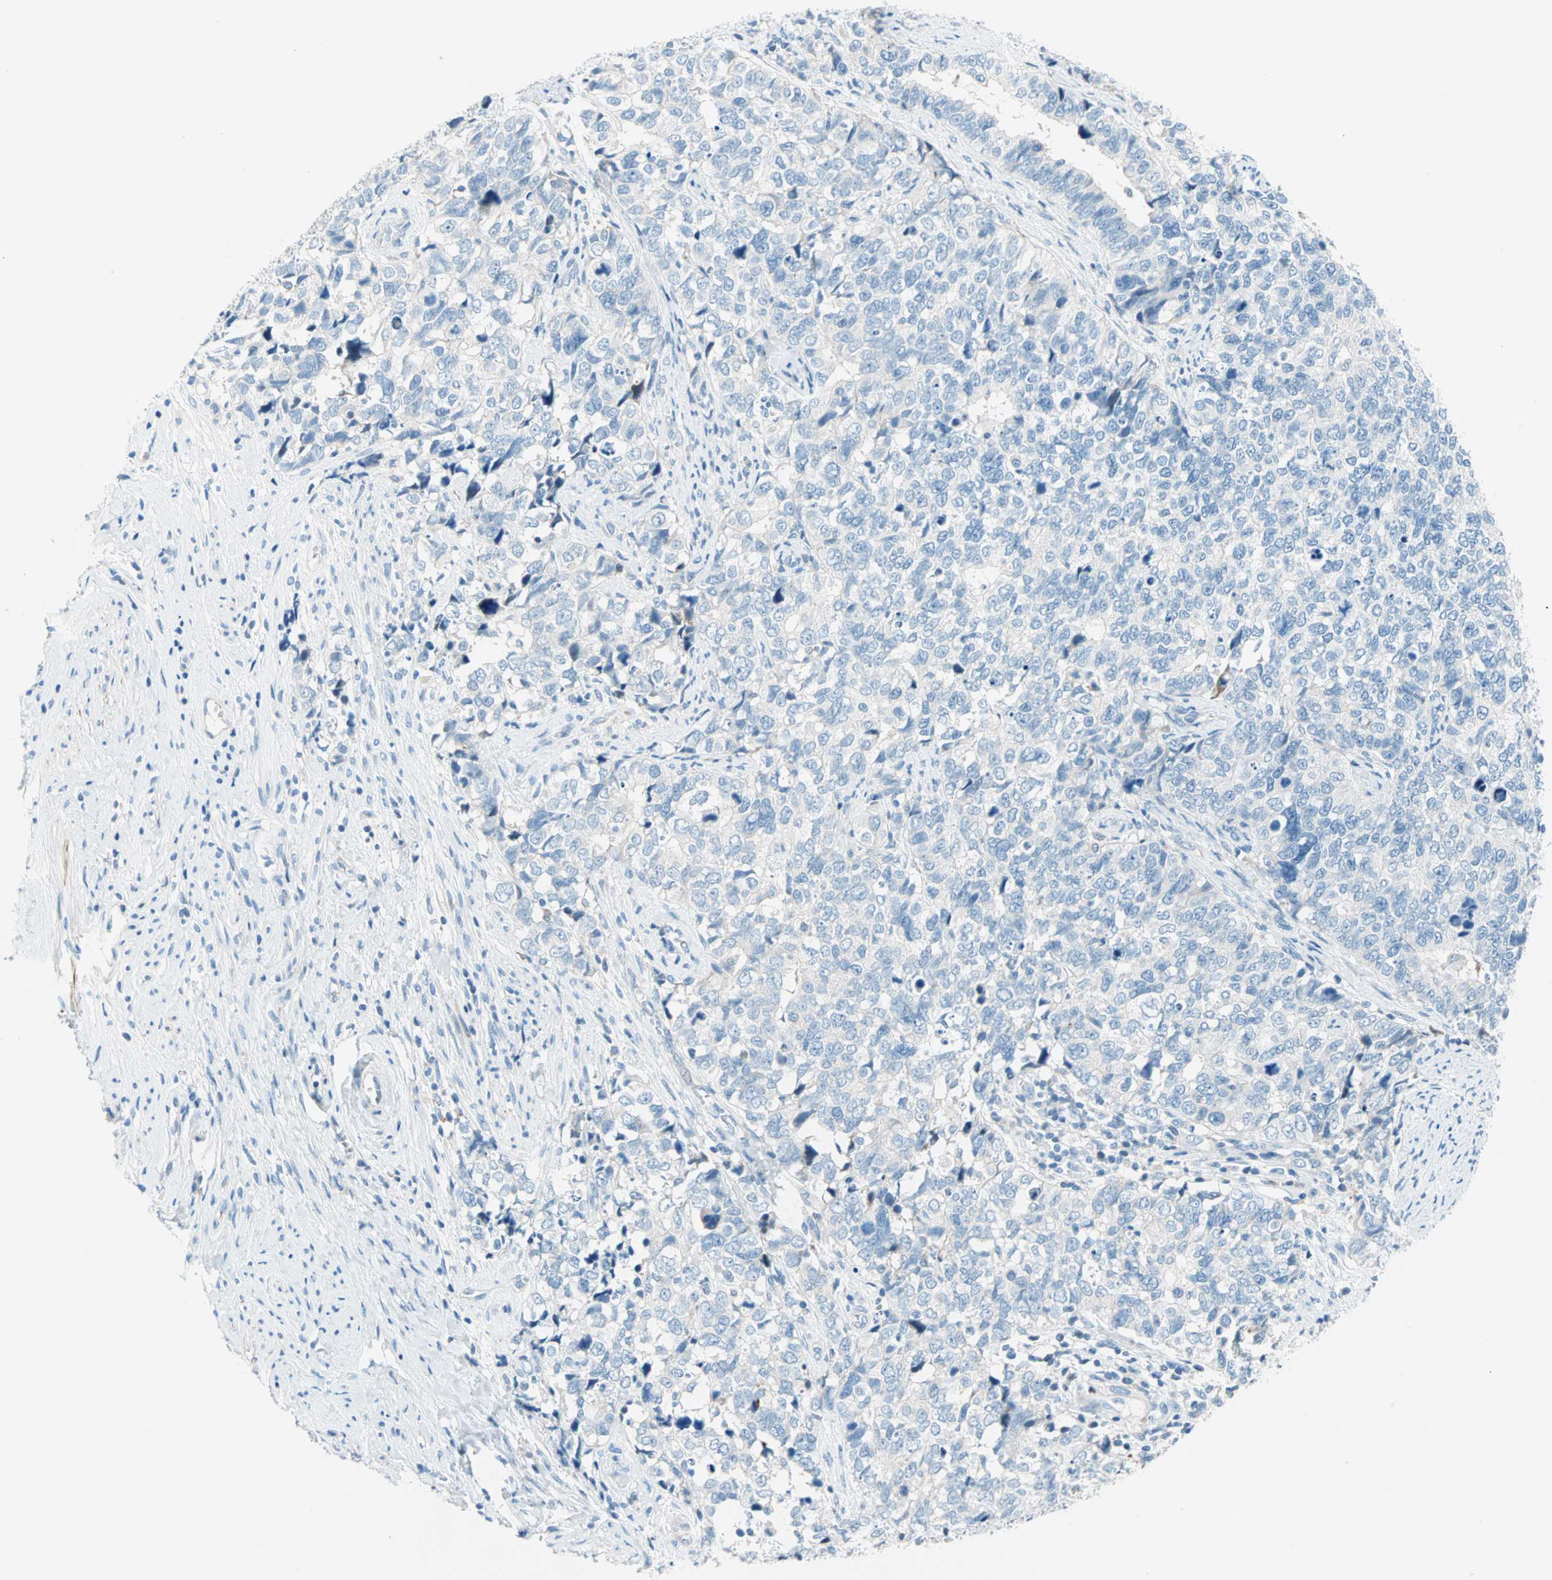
{"staining": {"intensity": "negative", "quantity": "none", "location": "none"}, "tissue": "cervical cancer", "cell_type": "Tumor cells", "image_type": "cancer", "snomed": [{"axis": "morphology", "description": "Squamous cell carcinoma, NOS"}, {"axis": "topography", "description": "Cervix"}], "caption": "Tumor cells show no significant protein expression in cervical cancer.", "gene": "TMEM163", "patient": {"sex": "female", "age": 63}}